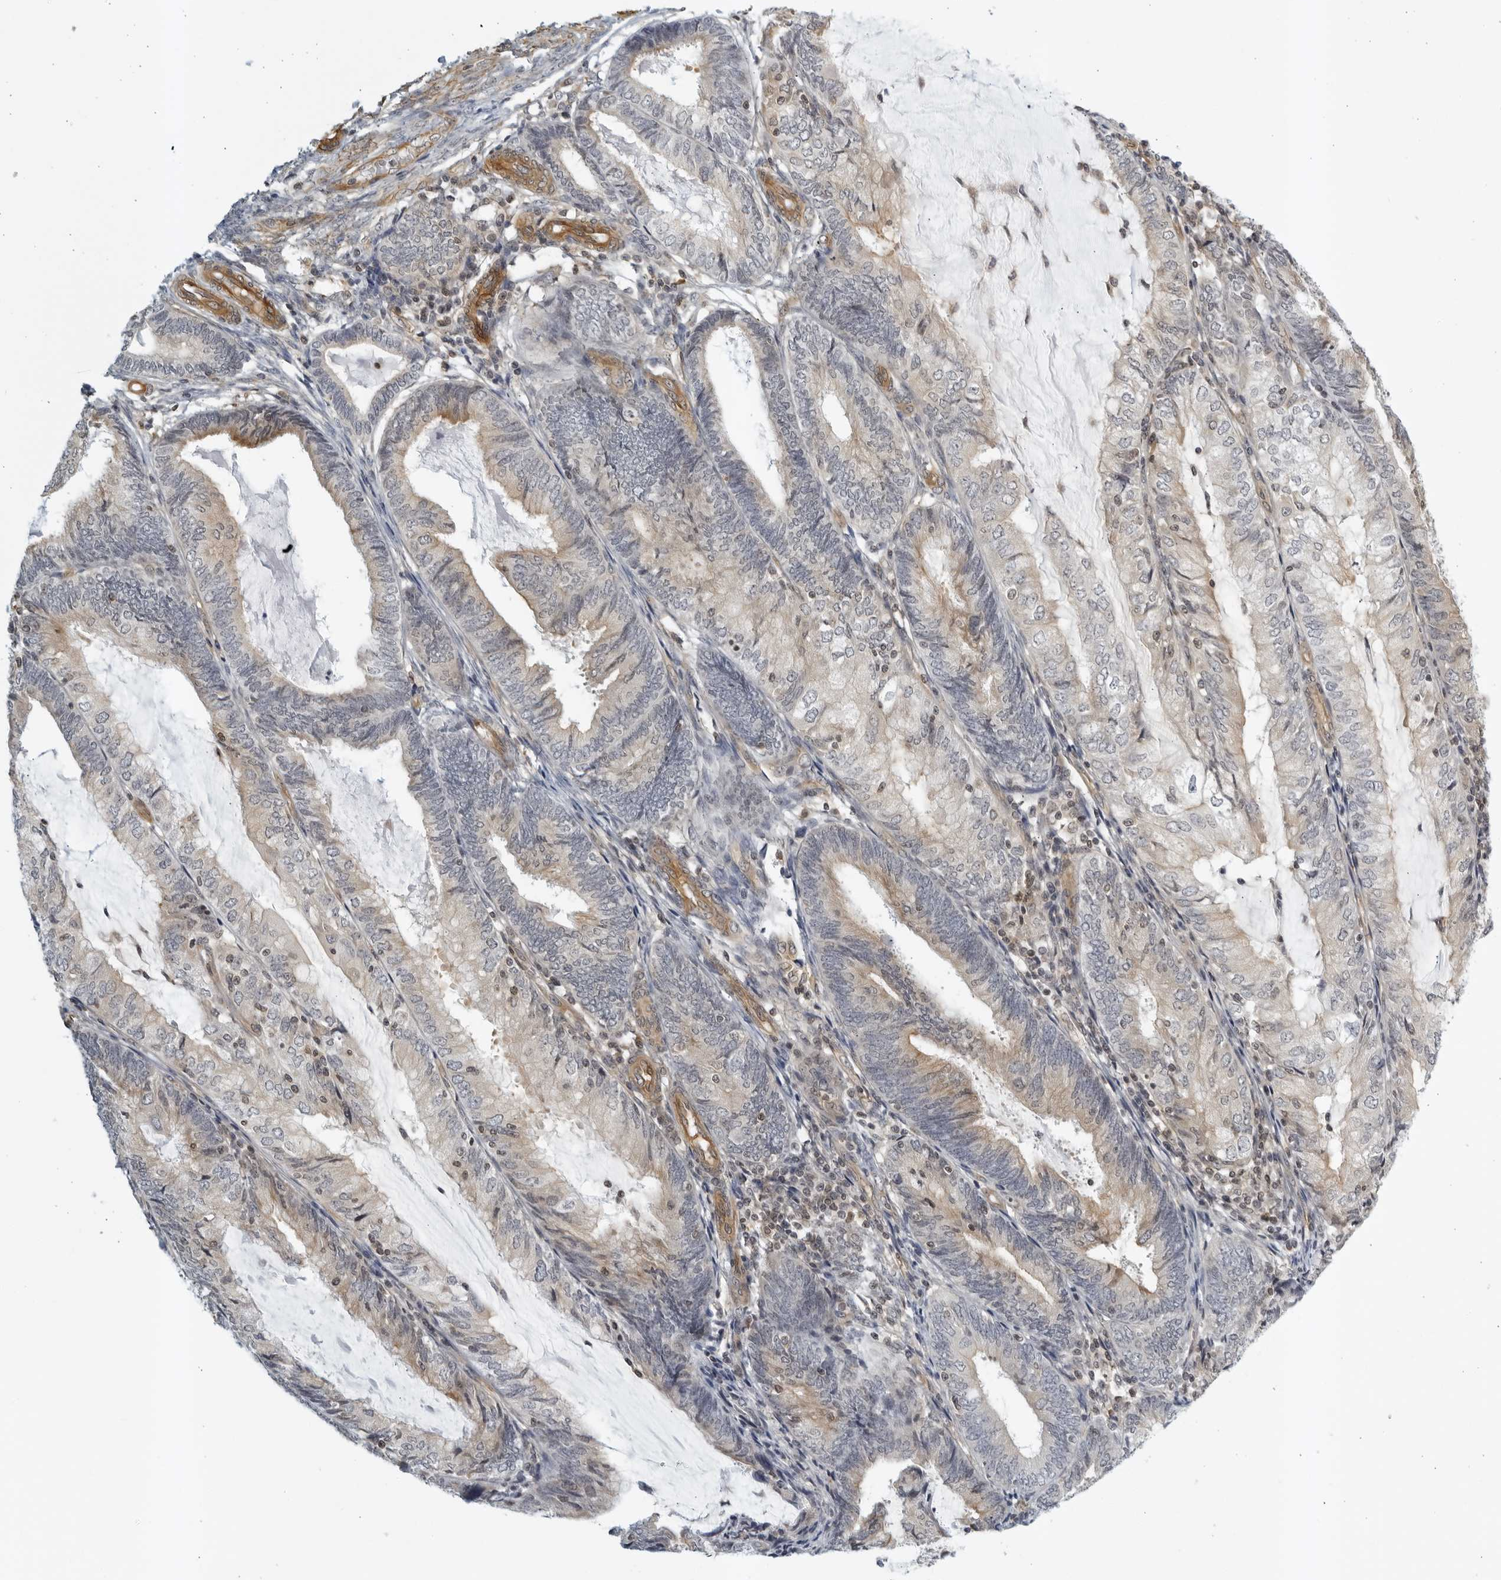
{"staining": {"intensity": "weak", "quantity": "25%-75%", "location": "cytoplasmic/membranous"}, "tissue": "endometrial cancer", "cell_type": "Tumor cells", "image_type": "cancer", "snomed": [{"axis": "morphology", "description": "Adenocarcinoma, NOS"}, {"axis": "topography", "description": "Endometrium"}], "caption": "Immunohistochemical staining of endometrial cancer exhibits low levels of weak cytoplasmic/membranous protein positivity in approximately 25%-75% of tumor cells.", "gene": "SERTAD4", "patient": {"sex": "female", "age": 81}}